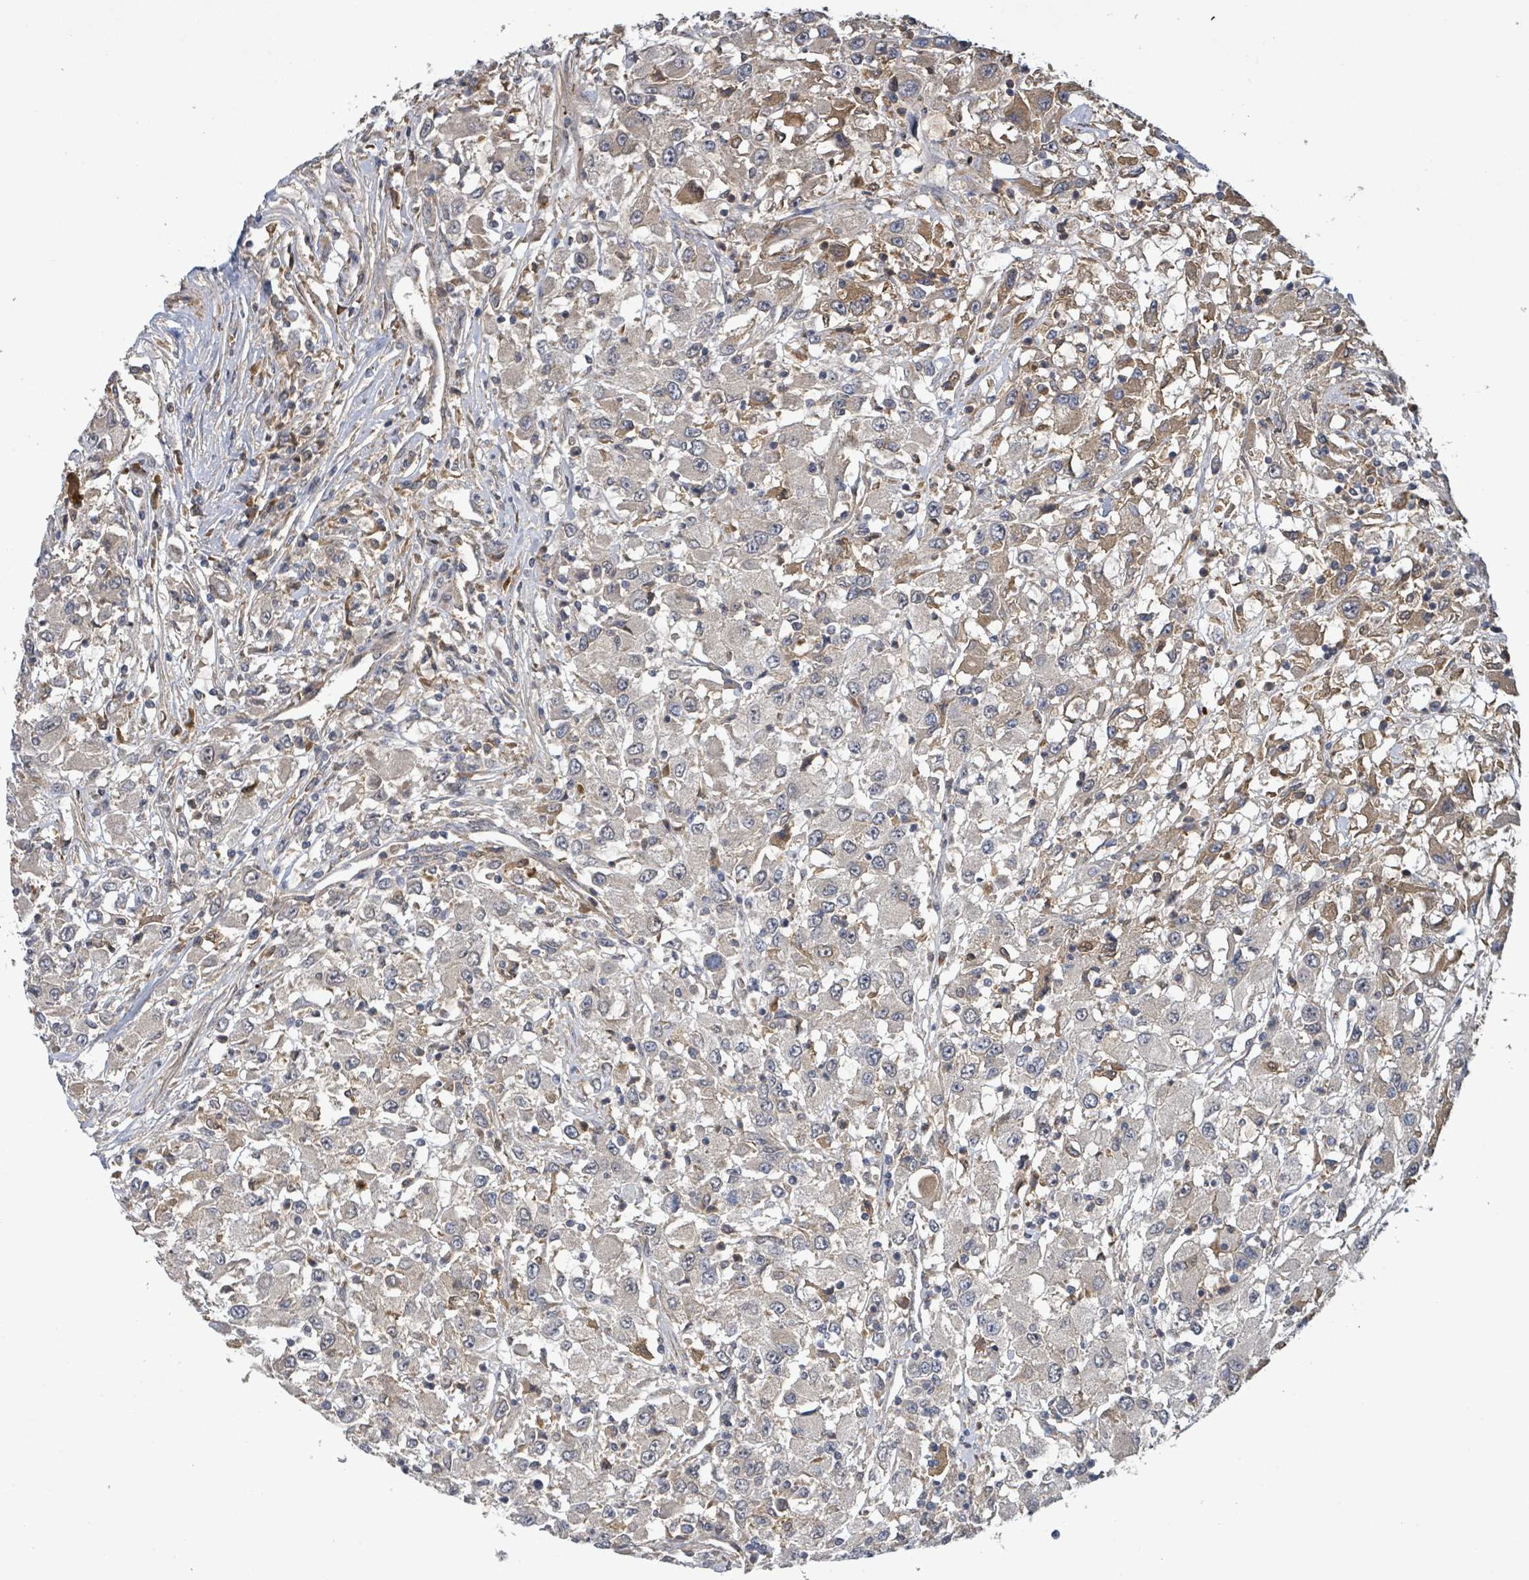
{"staining": {"intensity": "weak", "quantity": "<25%", "location": "cytoplasmic/membranous"}, "tissue": "renal cancer", "cell_type": "Tumor cells", "image_type": "cancer", "snomed": [{"axis": "morphology", "description": "Adenocarcinoma, NOS"}, {"axis": "topography", "description": "Kidney"}], "caption": "The micrograph shows no significant staining in tumor cells of renal adenocarcinoma.", "gene": "STARD4", "patient": {"sex": "female", "age": 67}}